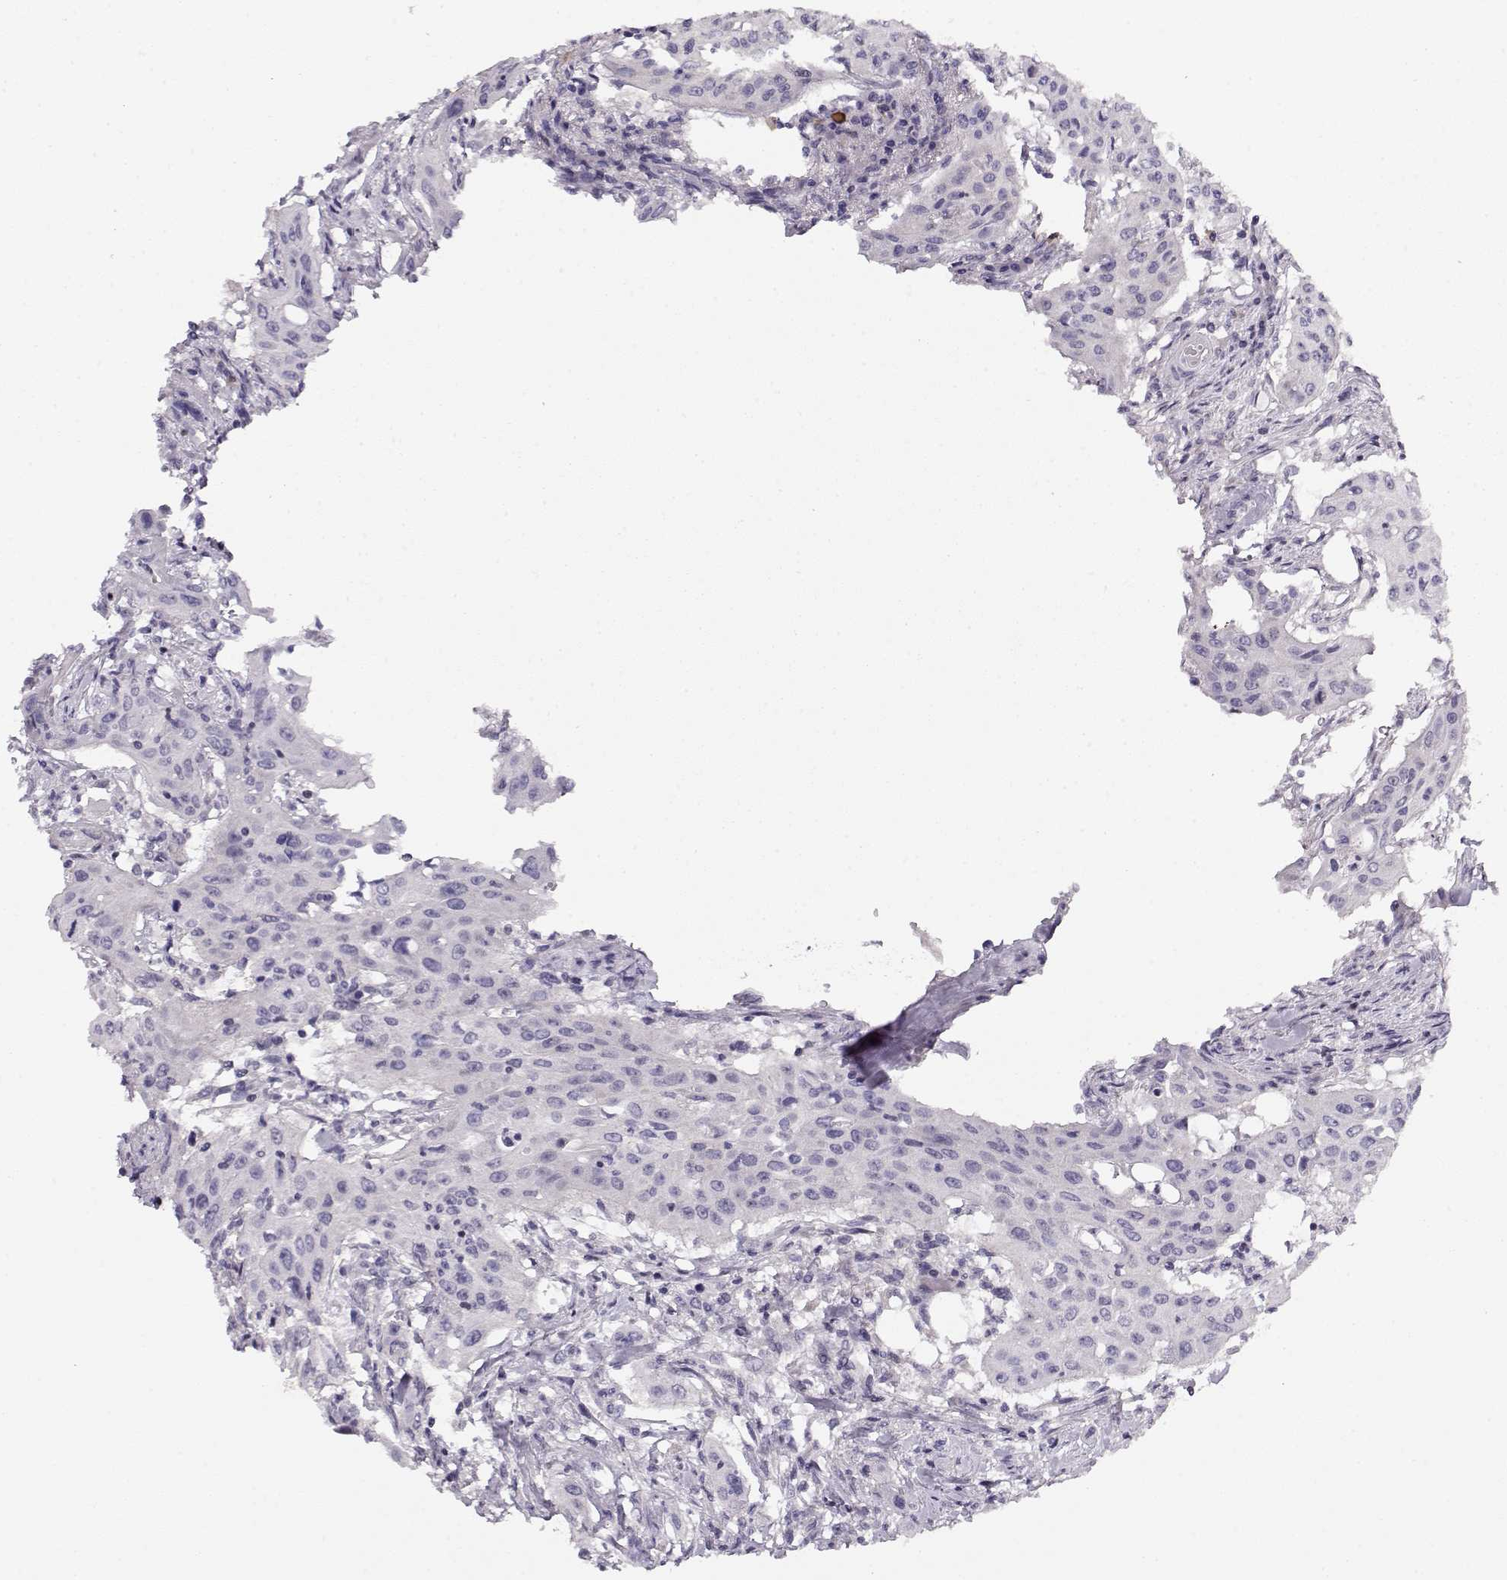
{"staining": {"intensity": "negative", "quantity": "none", "location": "none"}, "tissue": "urothelial cancer", "cell_type": "Tumor cells", "image_type": "cancer", "snomed": [{"axis": "morphology", "description": "Urothelial carcinoma, High grade"}, {"axis": "topography", "description": "Urinary bladder"}], "caption": "A photomicrograph of urothelial cancer stained for a protein reveals no brown staining in tumor cells.", "gene": "CRX", "patient": {"sex": "male", "age": 82}}